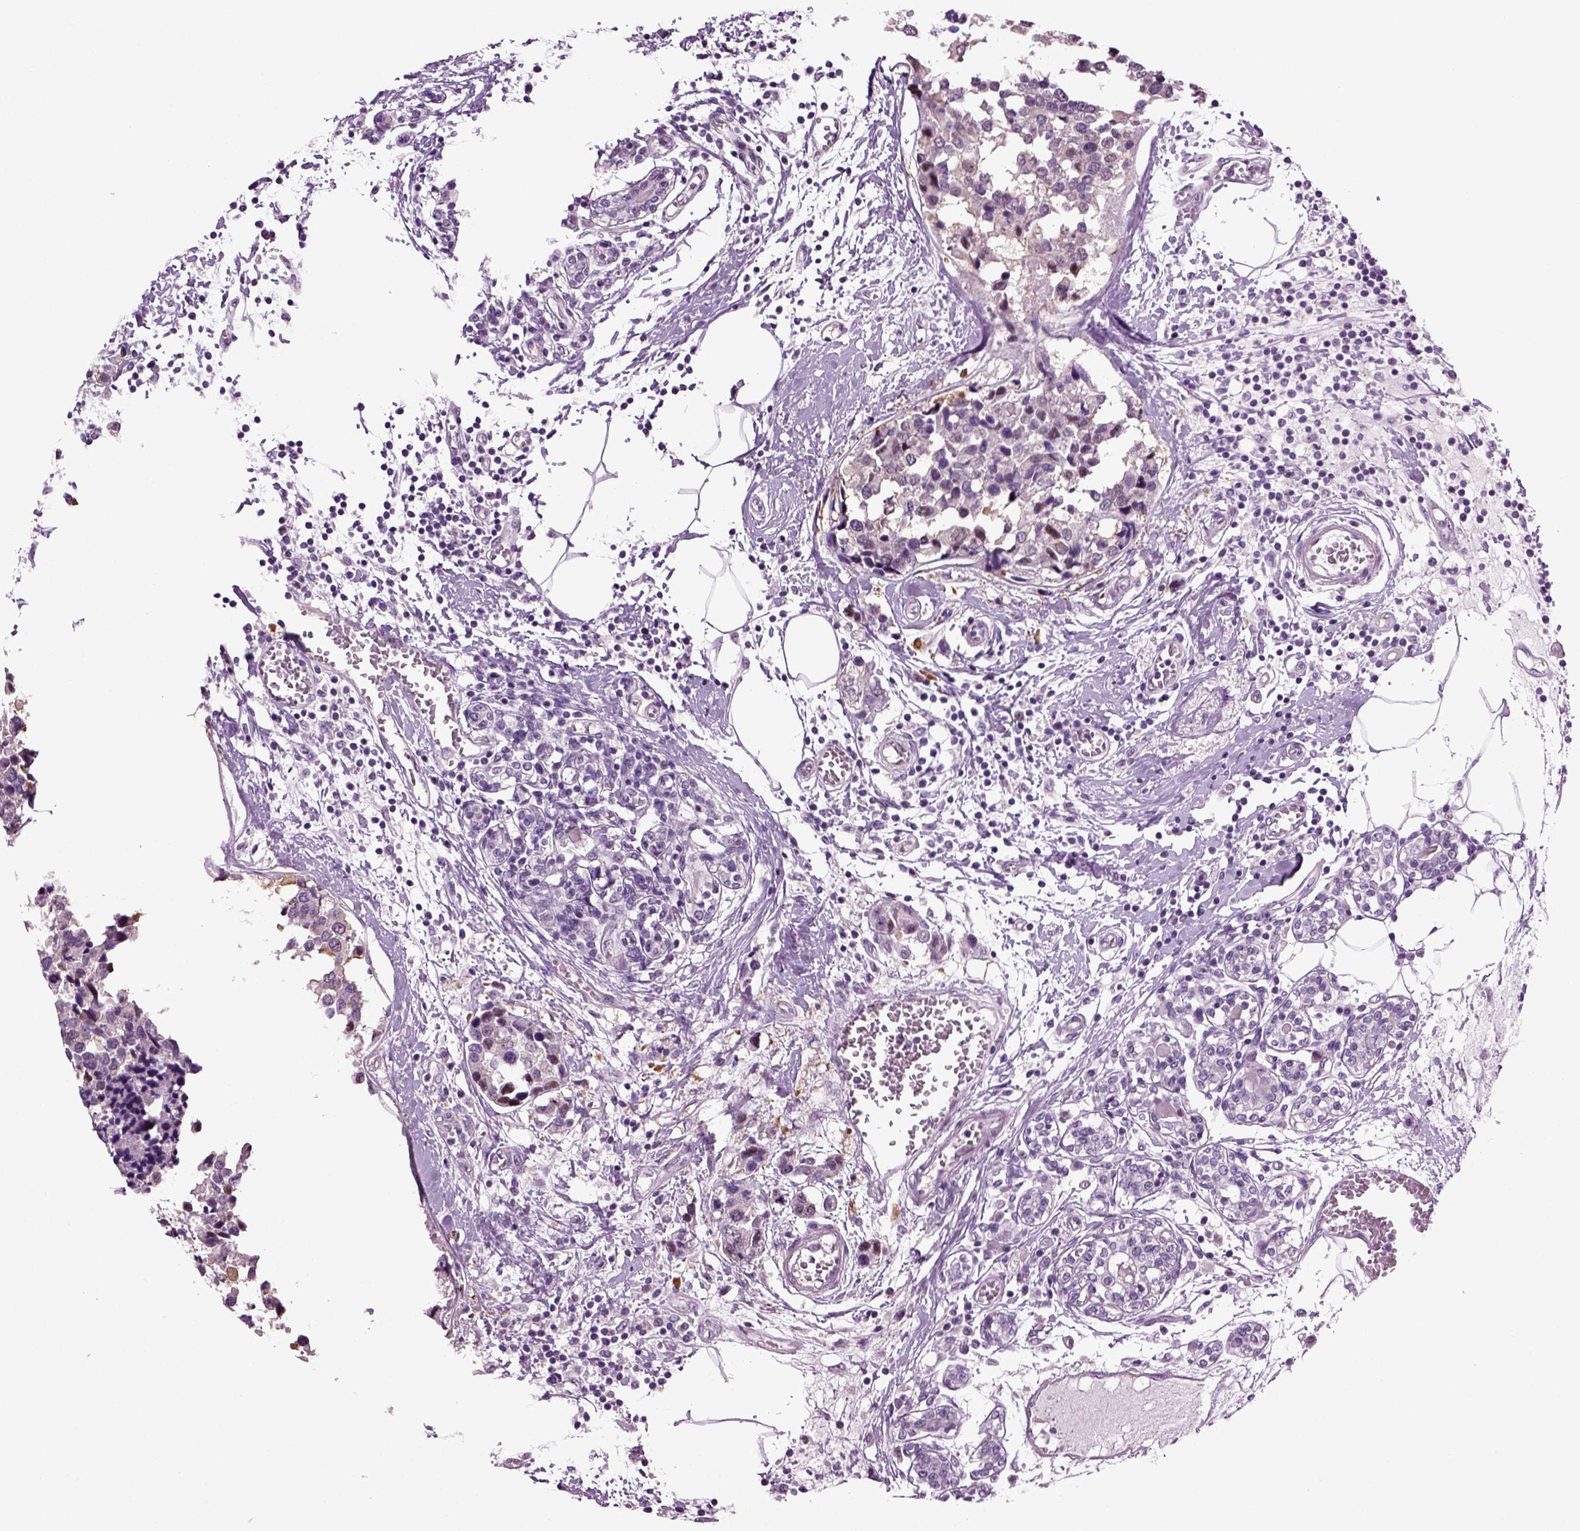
{"staining": {"intensity": "negative", "quantity": "none", "location": "none"}, "tissue": "breast cancer", "cell_type": "Tumor cells", "image_type": "cancer", "snomed": [{"axis": "morphology", "description": "Lobular carcinoma"}, {"axis": "topography", "description": "Breast"}], "caption": "There is no significant positivity in tumor cells of breast cancer (lobular carcinoma). (Brightfield microscopy of DAB immunohistochemistry at high magnification).", "gene": "PLCH2", "patient": {"sex": "female", "age": 59}}